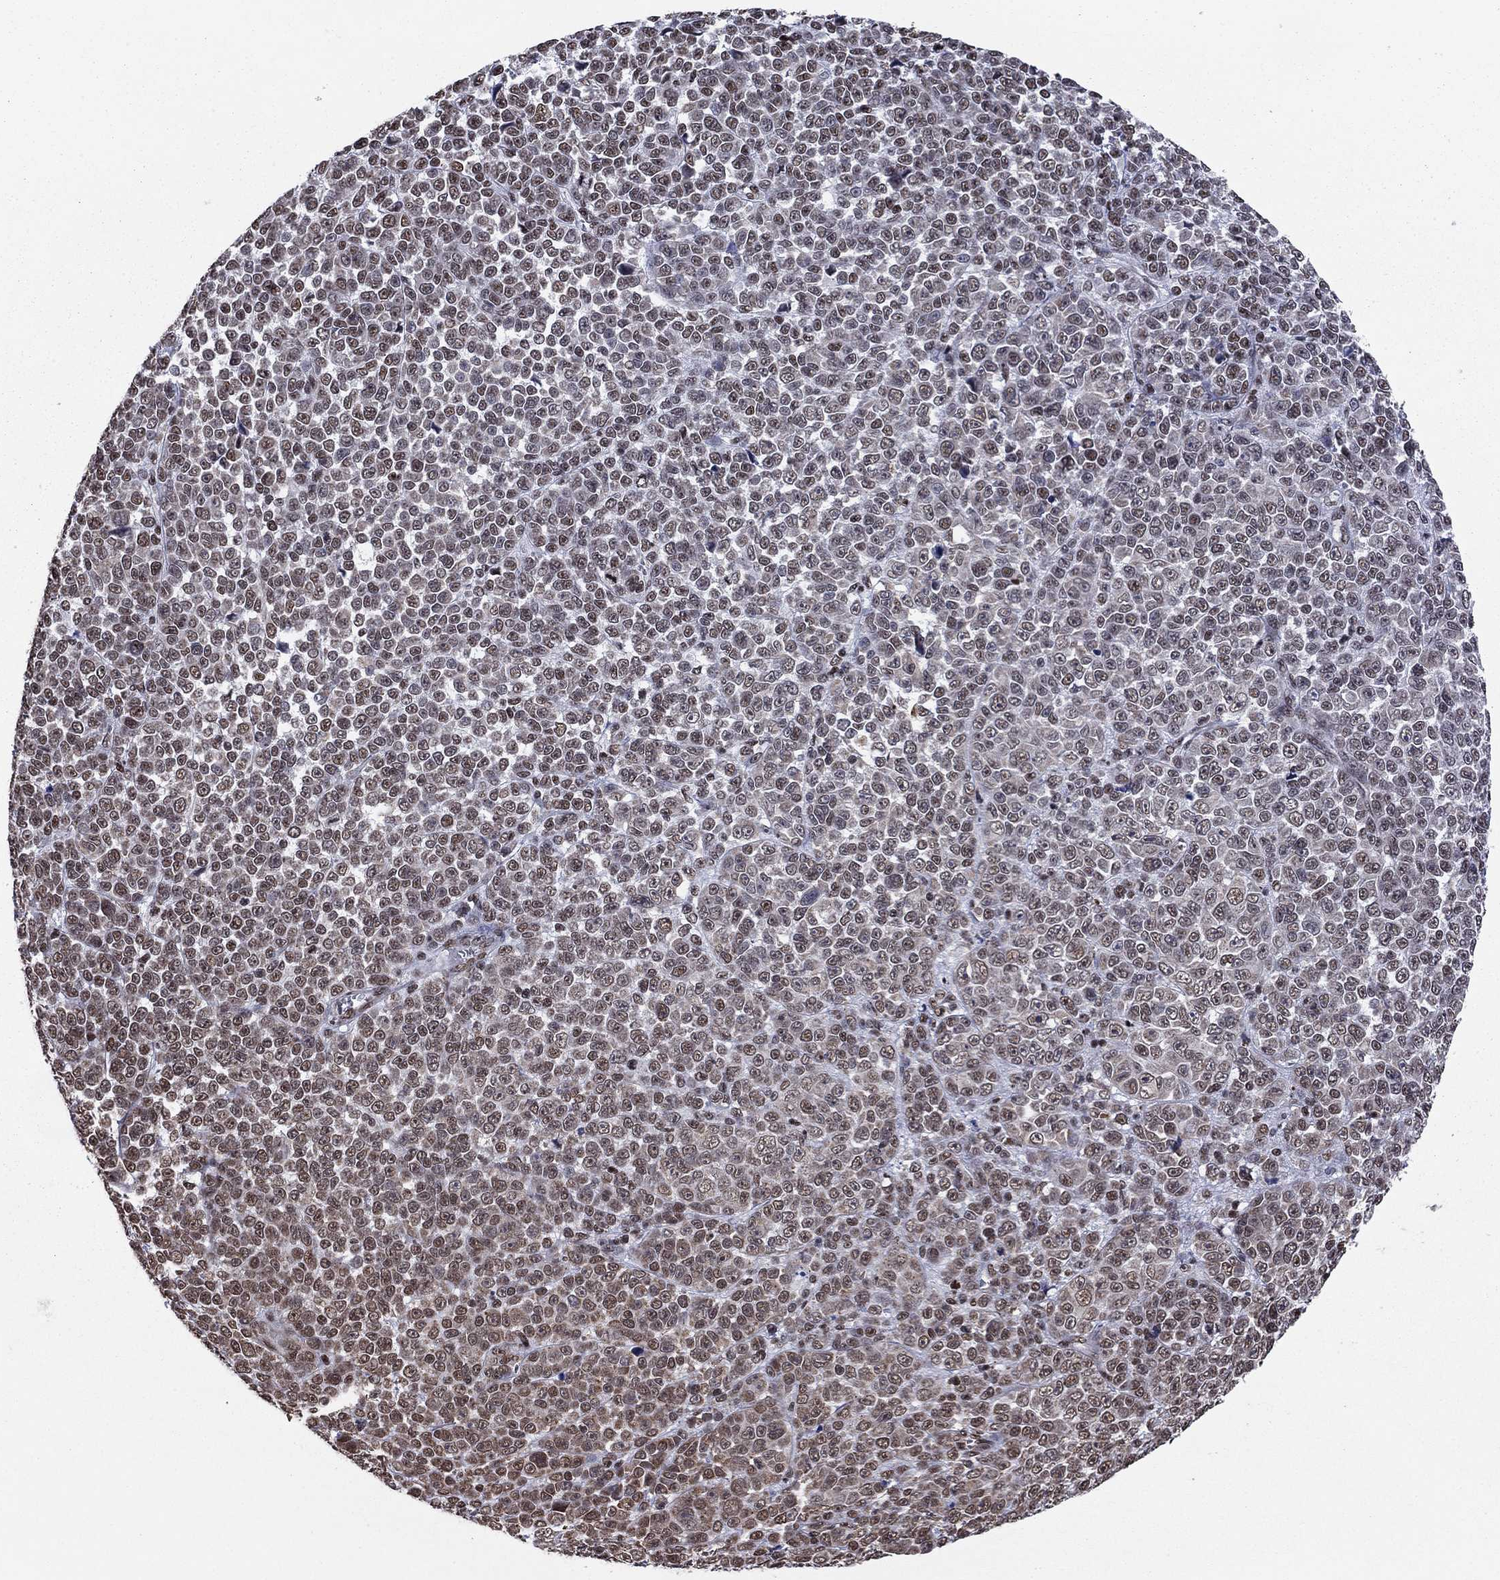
{"staining": {"intensity": "moderate", "quantity": "<25%", "location": "cytoplasmic/membranous,nuclear"}, "tissue": "melanoma", "cell_type": "Tumor cells", "image_type": "cancer", "snomed": [{"axis": "morphology", "description": "Malignant melanoma, NOS"}, {"axis": "topography", "description": "Skin"}], "caption": "Melanoma was stained to show a protein in brown. There is low levels of moderate cytoplasmic/membranous and nuclear positivity in approximately <25% of tumor cells.", "gene": "N4BP2", "patient": {"sex": "female", "age": 95}}